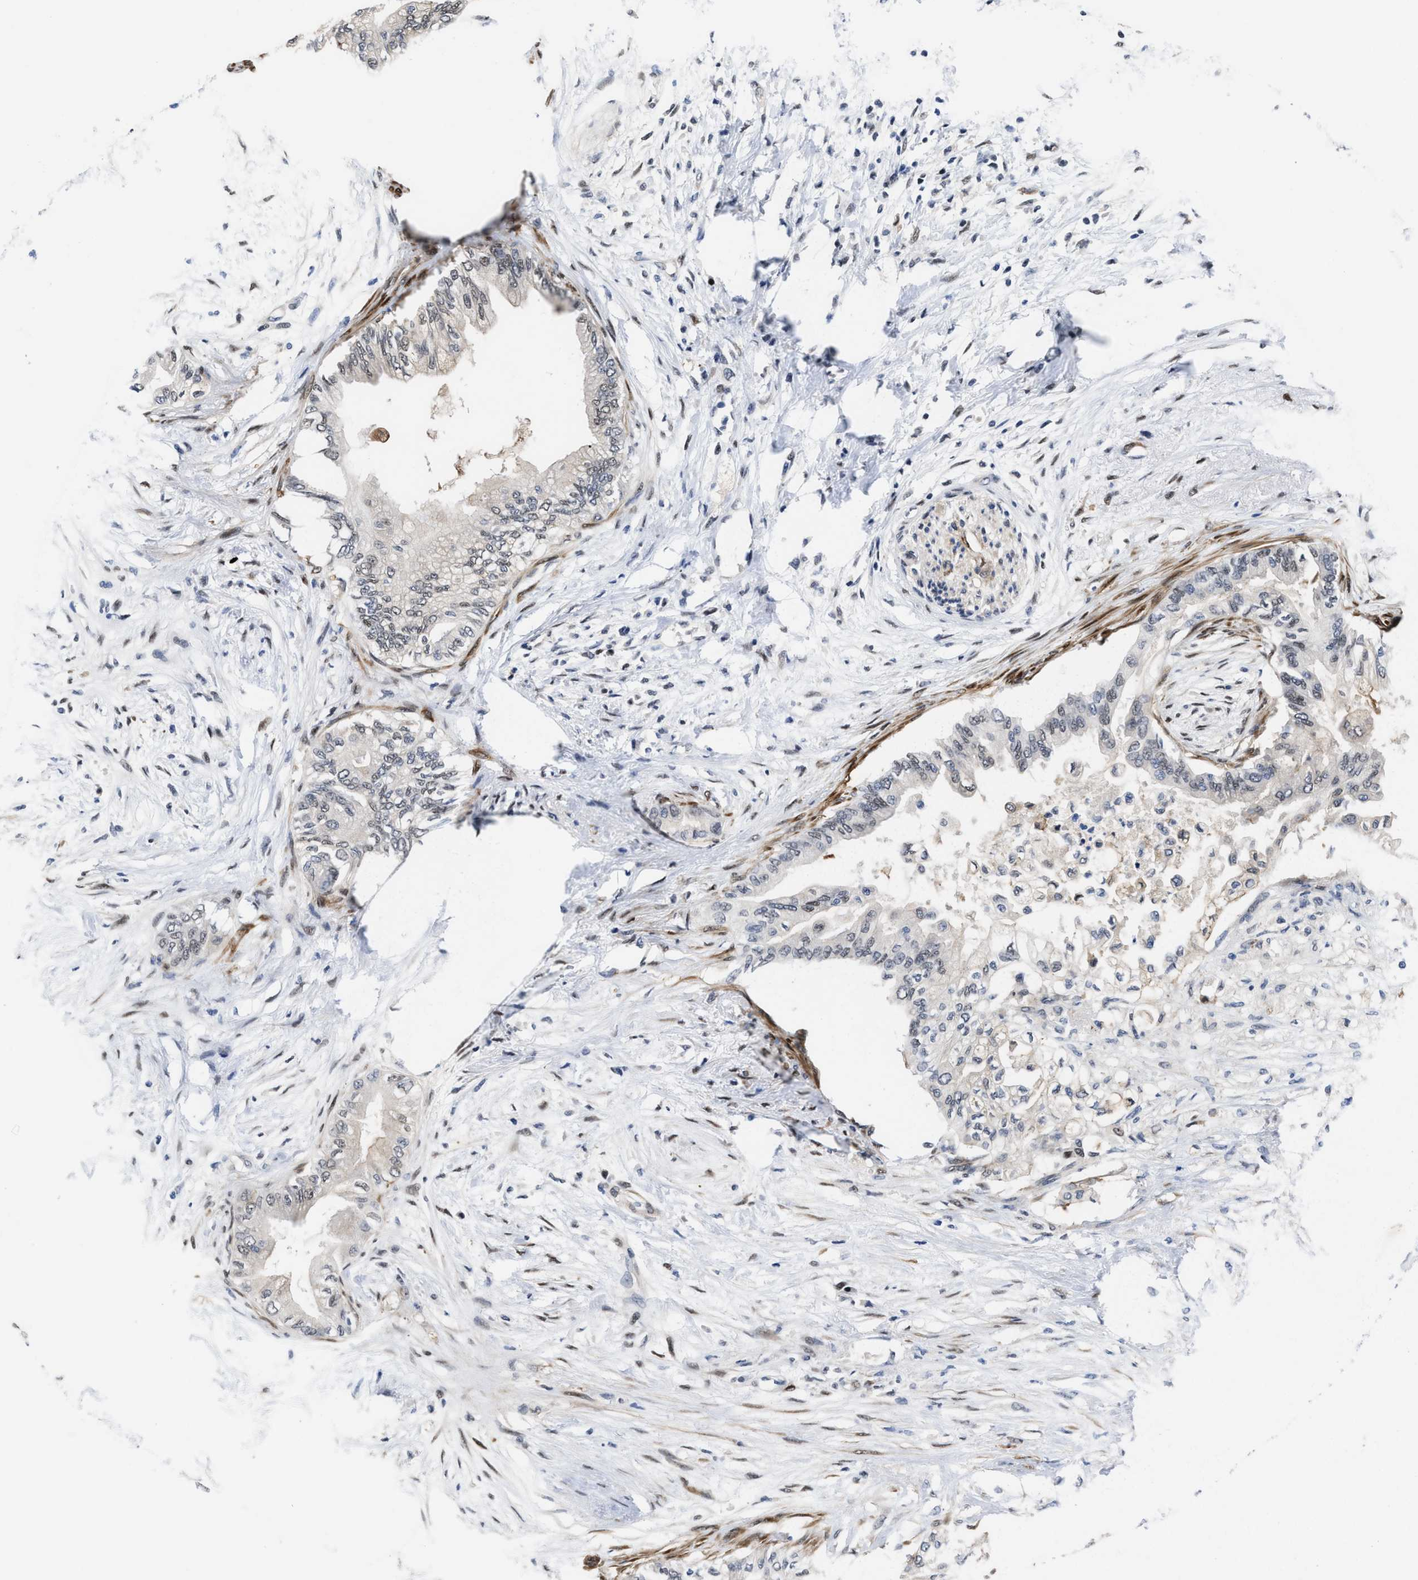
{"staining": {"intensity": "weak", "quantity": "<25%", "location": "nuclear"}, "tissue": "pancreatic cancer", "cell_type": "Tumor cells", "image_type": "cancer", "snomed": [{"axis": "morphology", "description": "Normal tissue, NOS"}, {"axis": "morphology", "description": "Adenocarcinoma, NOS"}, {"axis": "topography", "description": "Pancreas"}, {"axis": "topography", "description": "Duodenum"}], "caption": "Photomicrograph shows no protein positivity in tumor cells of pancreatic cancer tissue.", "gene": "KIF12", "patient": {"sex": "female", "age": 60}}